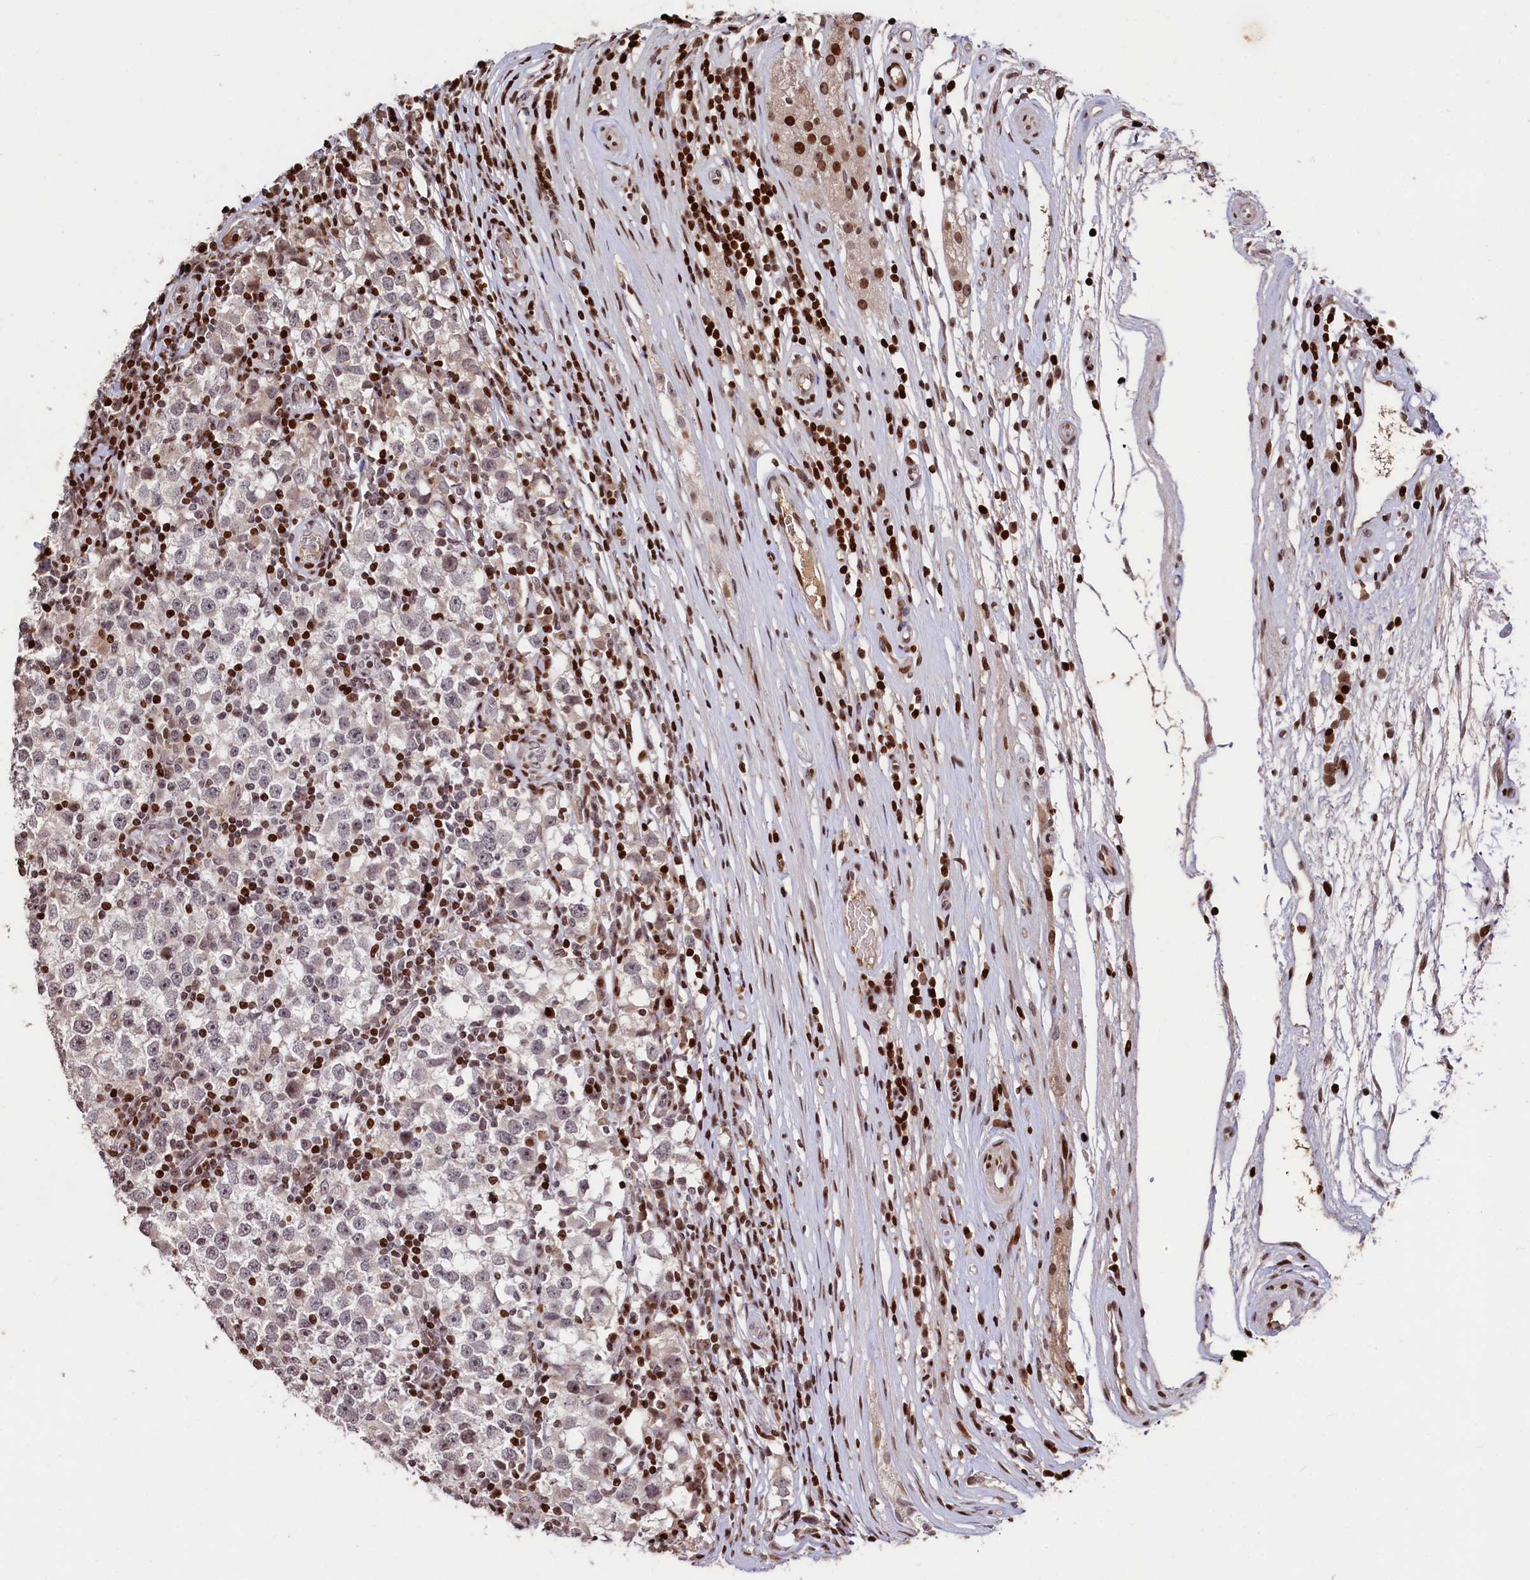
{"staining": {"intensity": "negative", "quantity": "none", "location": "none"}, "tissue": "testis cancer", "cell_type": "Tumor cells", "image_type": "cancer", "snomed": [{"axis": "morphology", "description": "Seminoma, NOS"}, {"axis": "topography", "description": "Testis"}], "caption": "This histopathology image is of testis cancer (seminoma) stained with IHC to label a protein in brown with the nuclei are counter-stained blue. There is no expression in tumor cells. (Stains: DAB (3,3'-diaminobenzidine) immunohistochemistry (IHC) with hematoxylin counter stain, Microscopy: brightfield microscopy at high magnification).", "gene": "MCF2L2", "patient": {"sex": "male", "age": 65}}